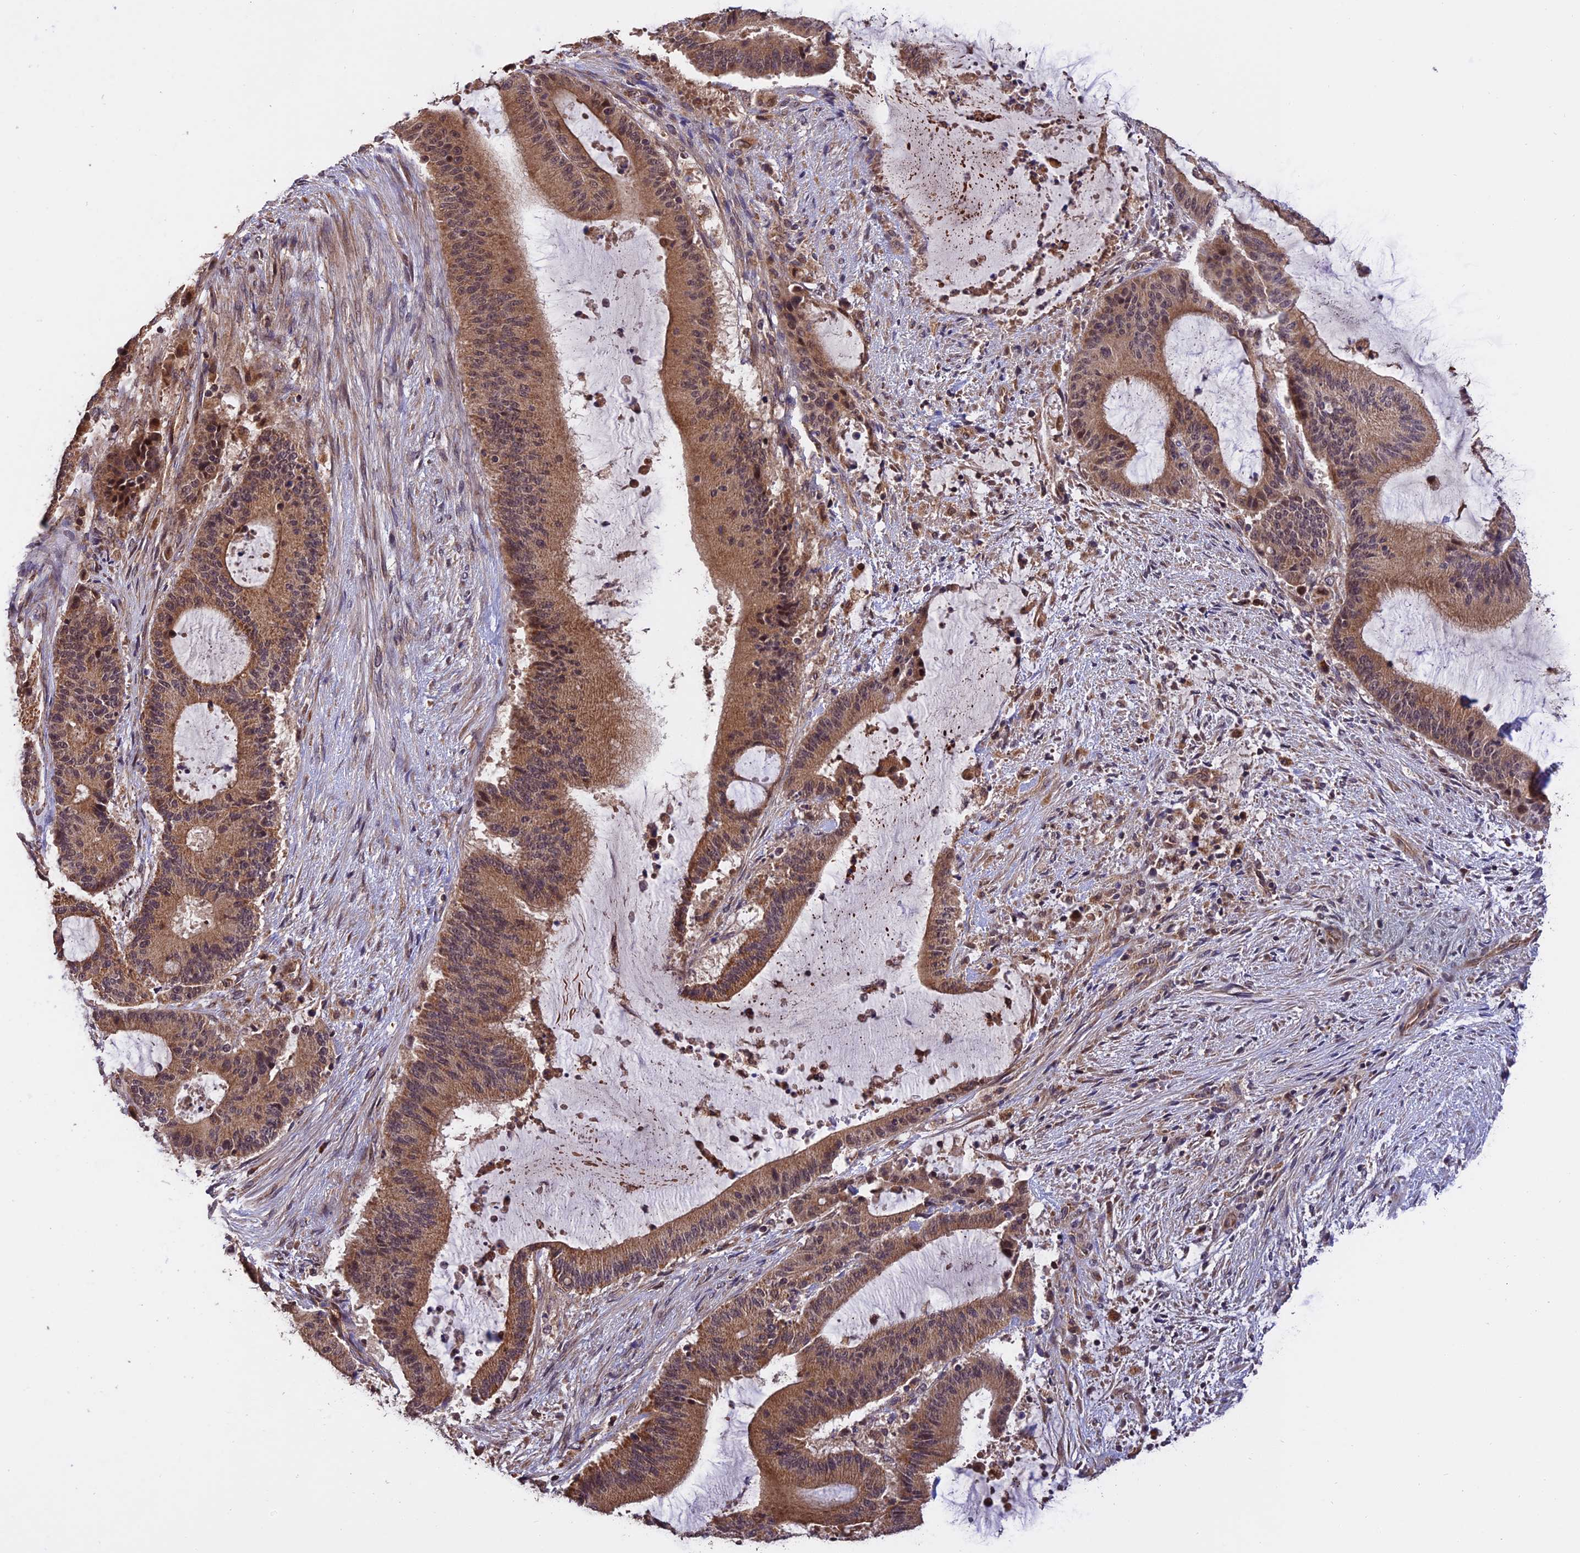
{"staining": {"intensity": "moderate", "quantity": ">75%", "location": "cytoplasmic/membranous"}, "tissue": "liver cancer", "cell_type": "Tumor cells", "image_type": "cancer", "snomed": [{"axis": "morphology", "description": "Normal tissue, NOS"}, {"axis": "morphology", "description": "Cholangiocarcinoma"}, {"axis": "topography", "description": "Liver"}, {"axis": "topography", "description": "Peripheral nerve tissue"}], "caption": "IHC image of liver cancer (cholangiocarcinoma) stained for a protein (brown), which shows medium levels of moderate cytoplasmic/membranous positivity in approximately >75% of tumor cells.", "gene": "MNS1", "patient": {"sex": "female", "age": 73}}